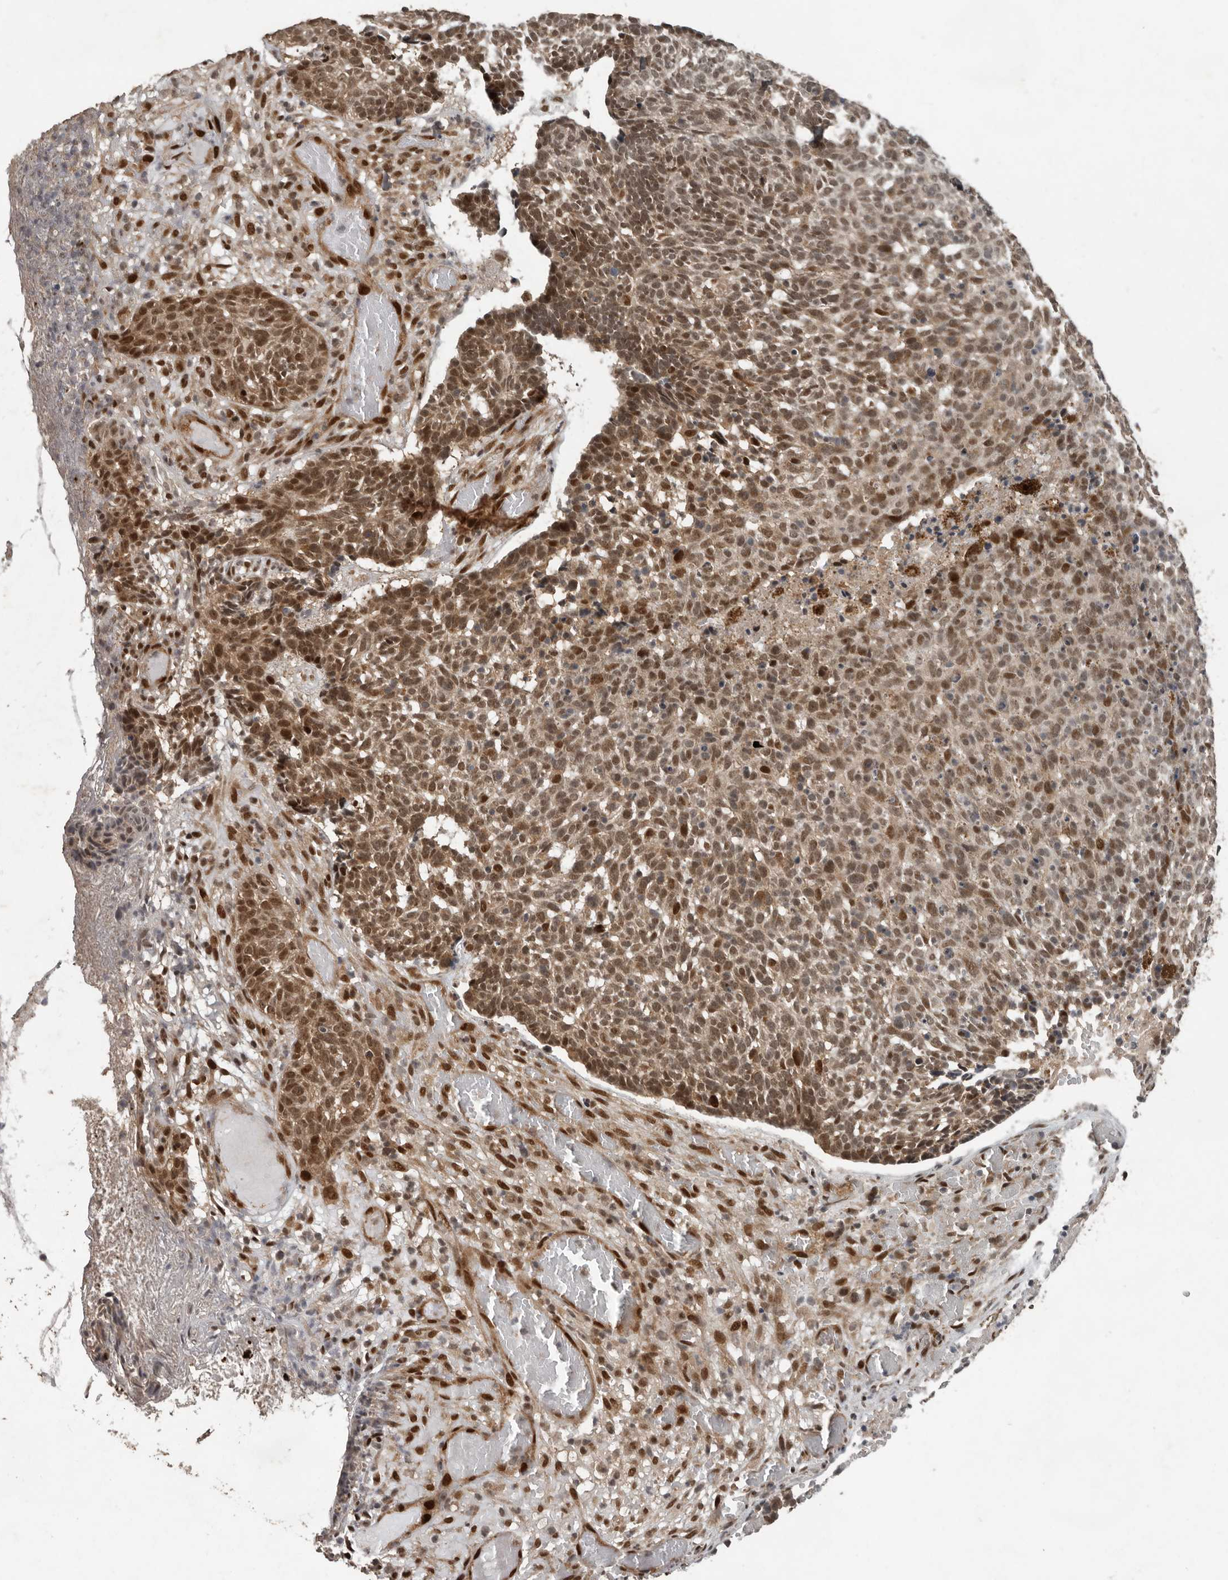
{"staining": {"intensity": "moderate", "quantity": ">75%", "location": "nuclear"}, "tissue": "skin cancer", "cell_type": "Tumor cells", "image_type": "cancer", "snomed": [{"axis": "morphology", "description": "Basal cell carcinoma"}, {"axis": "topography", "description": "Skin"}], "caption": "Skin basal cell carcinoma was stained to show a protein in brown. There is medium levels of moderate nuclear staining in approximately >75% of tumor cells.", "gene": "CDC27", "patient": {"sex": "male", "age": 85}}